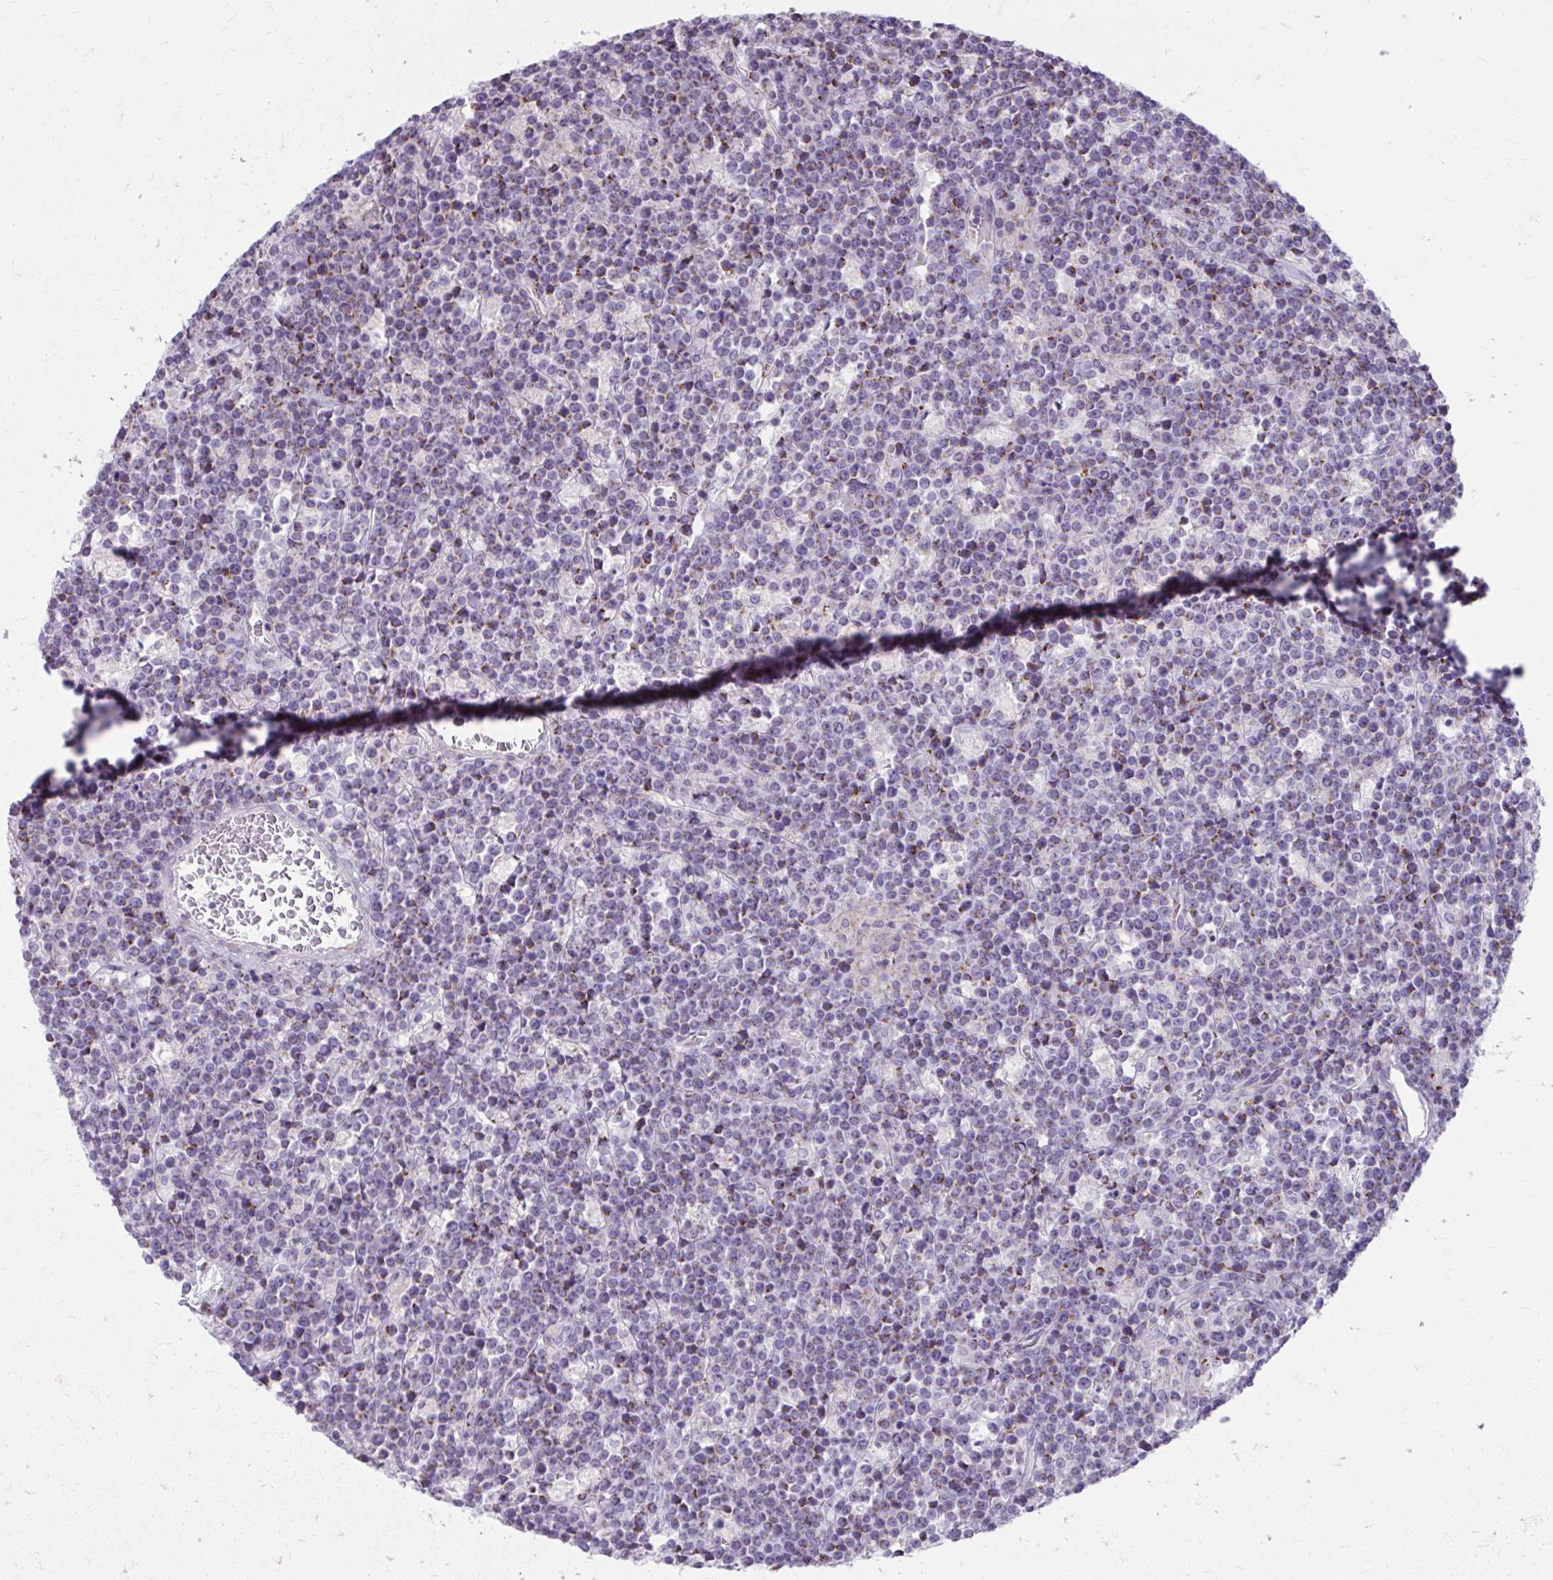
{"staining": {"intensity": "moderate", "quantity": "<25%", "location": "cytoplasmic/membranous"}, "tissue": "lymphoma", "cell_type": "Tumor cells", "image_type": "cancer", "snomed": [{"axis": "morphology", "description": "Malignant lymphoma, non-Hodgkin's type, High grade"}, {"axis": "topography", "description": "Ovary"}], "caption": "Lymphoma was stained to show a protein in brown. There is low levels of moderate cytoplasmic/membranous staining in approximately <25% of tumor cells.", "gene": "MSMO1", "patient": {"sex": "female", "age": 56}}